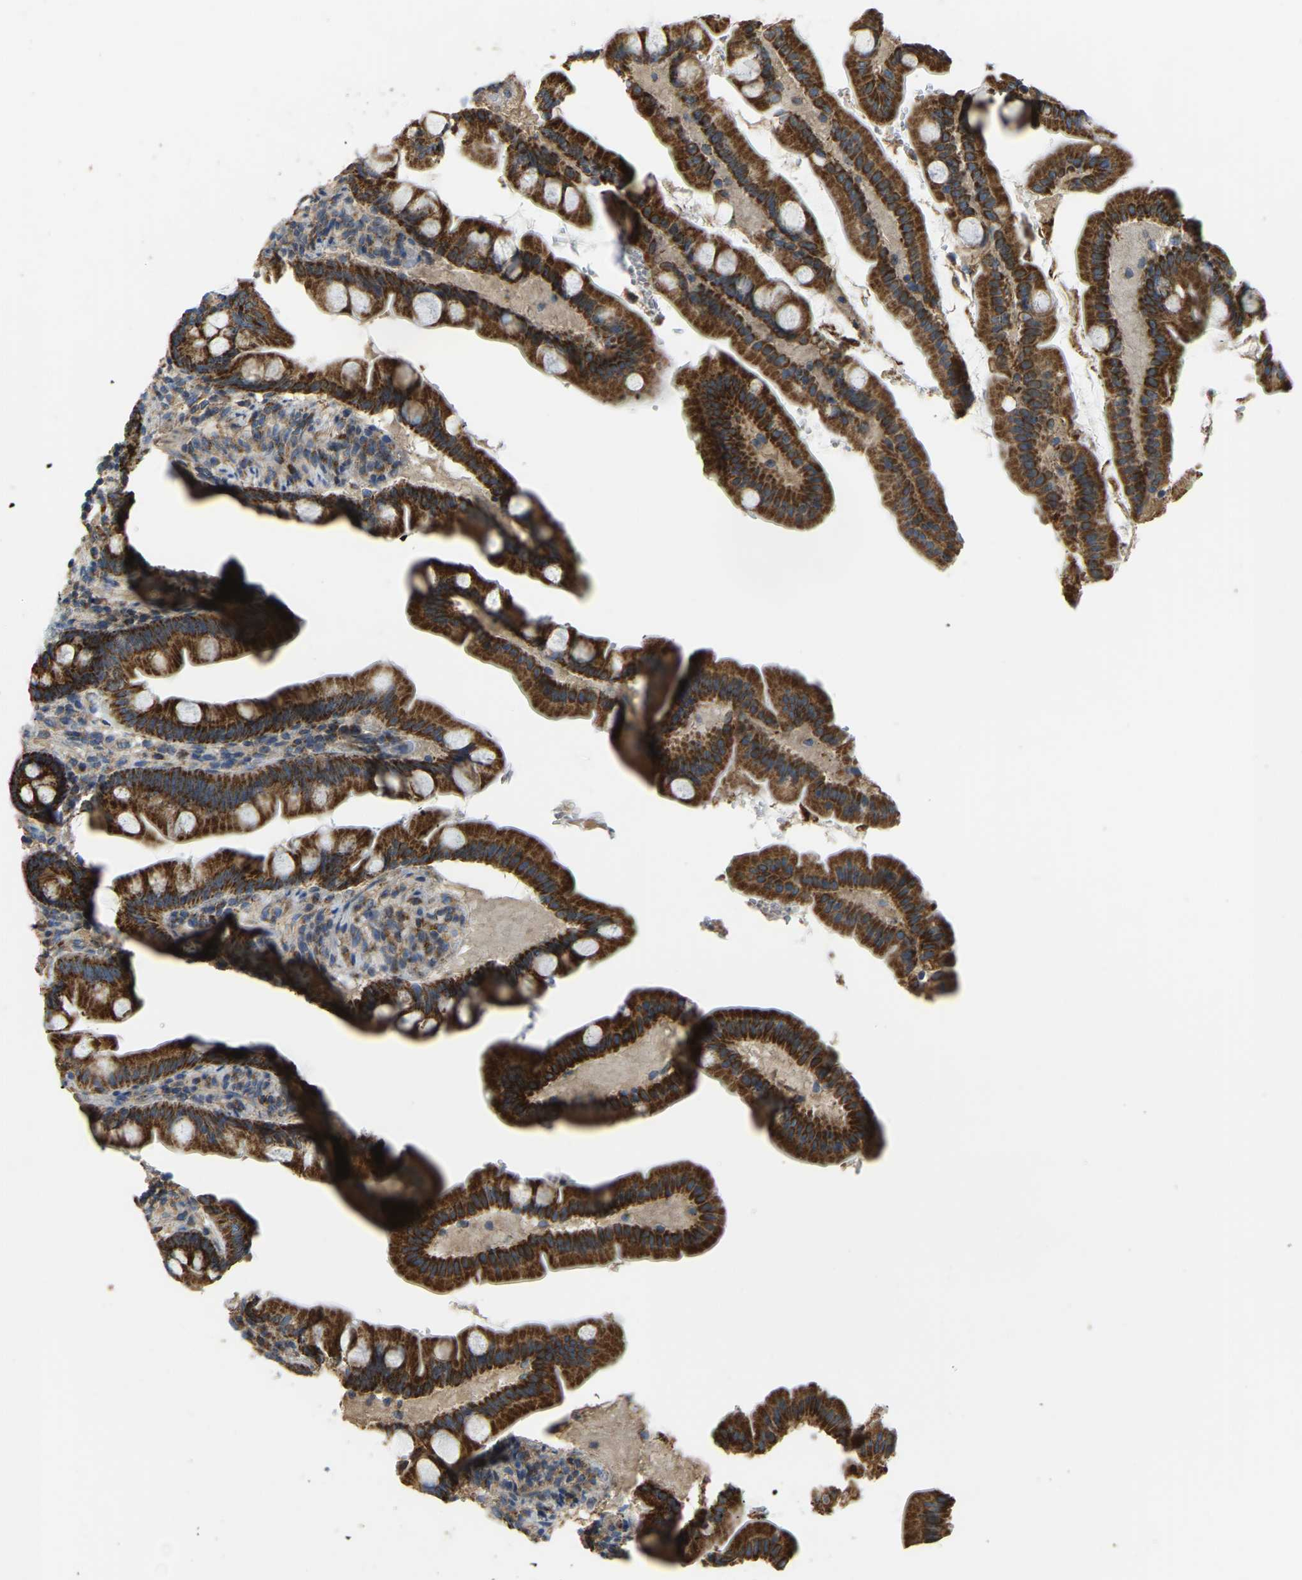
{"staining": {"intensity": "strong", "quantity": ">75%", "location": "cytoplasmic/membranous"}, "tissue": "small intestine", "cell_type": "Glandular cells", "image_type": "normal", "snomed": [{"axis": "morphology", "description": "Normal tissue, NOS"}, {"axis": "topography", "description": "Small intestine"}], "caption": "A micrograph showing strong cytoplasmic/membranous expression in about >75% of glandular cells in benign small intestine, as visualized by brown immunohistochemical staining.", "gene": "PSMD7", "patient": {"sex": "female", "age": 56}}